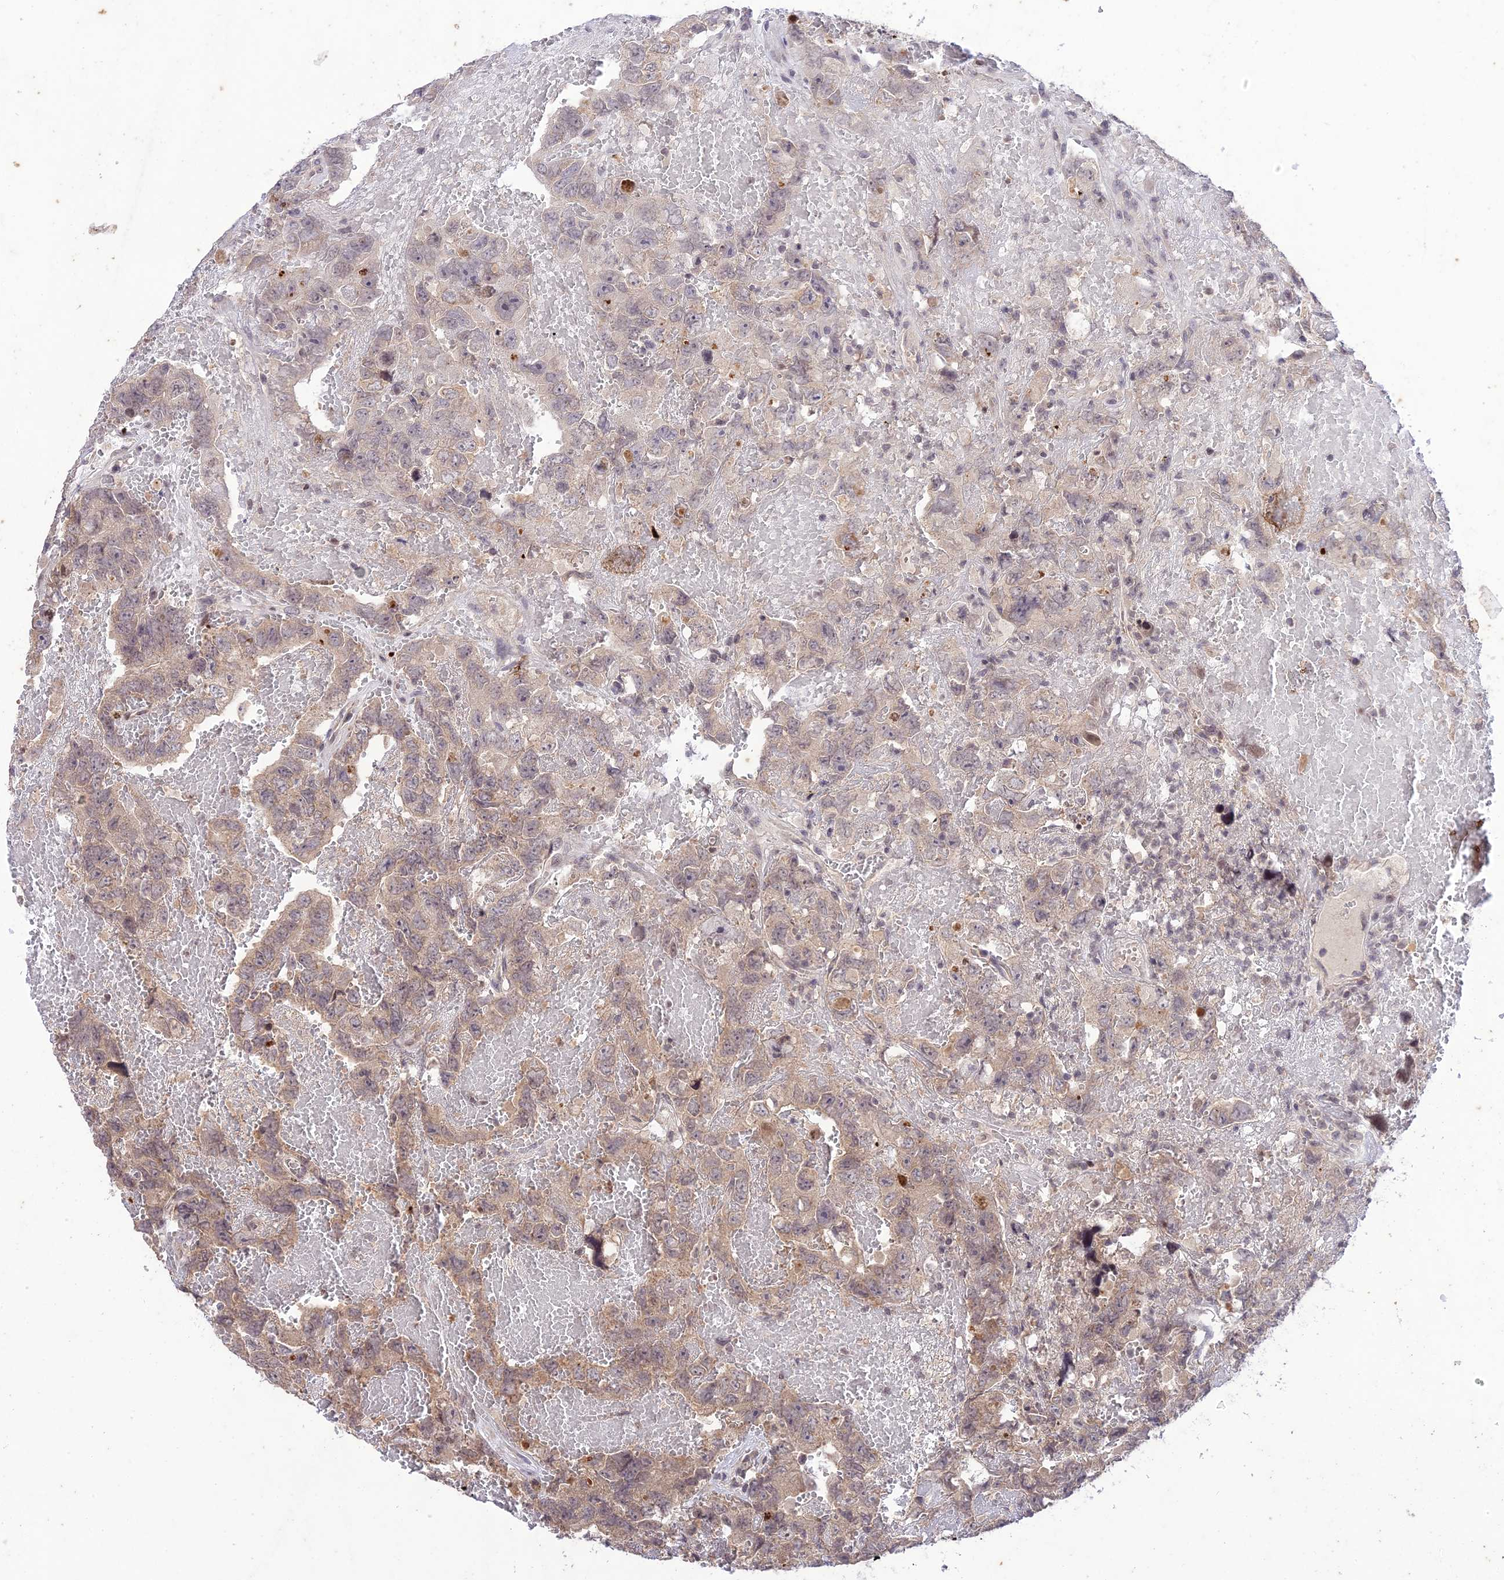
{"staining": {"intensity": "weak", "quantity": "25%-75%", "location": "cytoplasmic/membranous"}, "tissue": "testis cancer", "cell_type": "Tumor cells", "image_type": "cancer", "snomed": [{"axis": "morphology", "description": "Carcinoma, Embryonal, NOS"}, {"axis": "topography", "description": "Testis"}], "caption": "Testis cancer tissue reveals weak cytoplasmic/membranous expression in about 25%-75% of tumor cells The staining is performed using DAB brown chromogen to label protein expression. The nuclei are counter-stained blue using hematoxylin.", "gene": "TEKT1", "patient": {"sex": "male", "age": 45}}